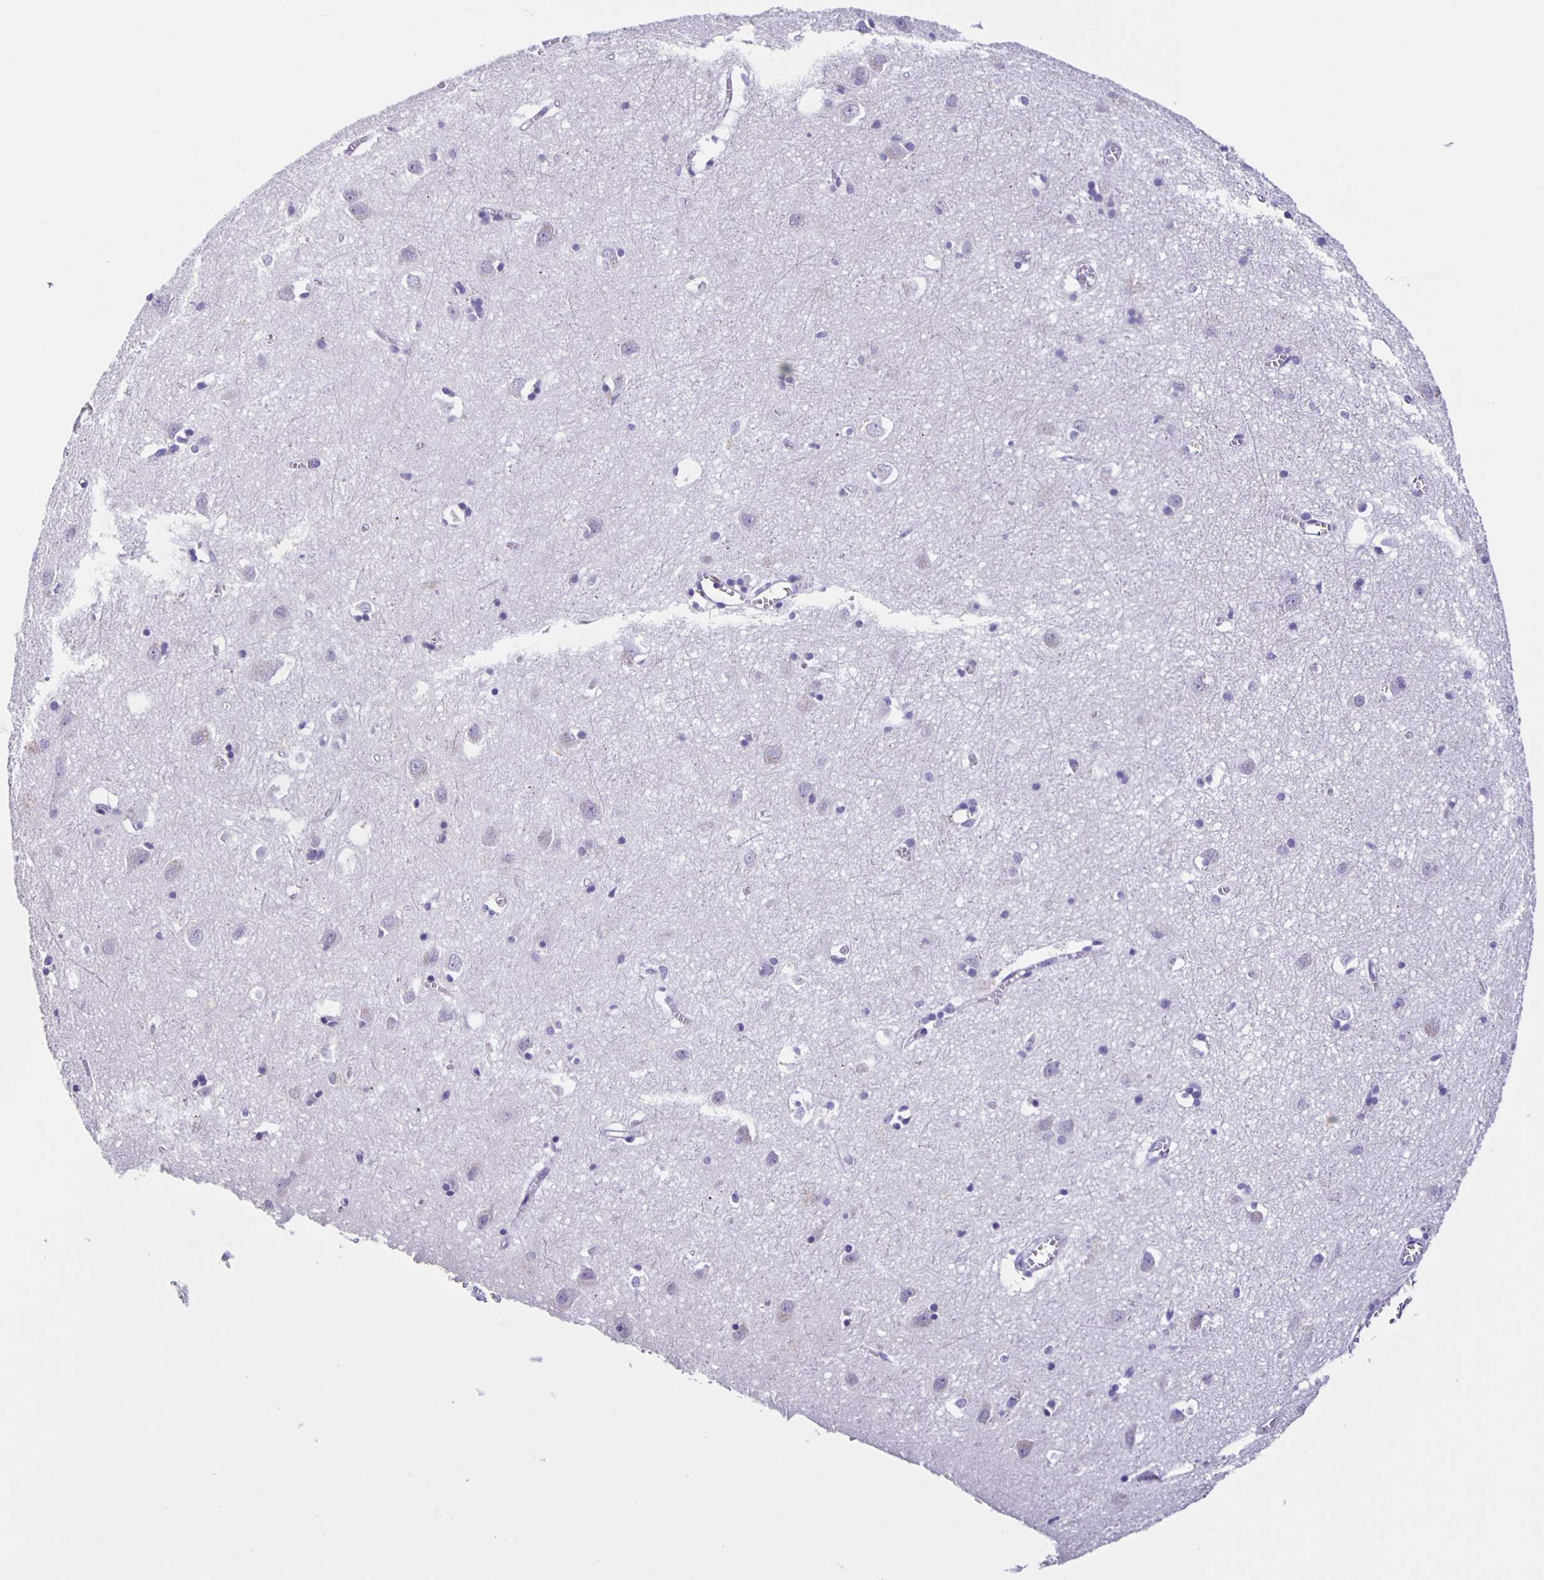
{"staining": {"intensity": "negative", "quantity": "none", "location": "none"}, "tissue": "cerebral cortex", "cell_type": "Endothelial cells", "image_type": "normal", "snomed": [{"axis": "morphology", "description": "Normal tissue, NOS"}, {"axis": "topography", "description": "Cerebral cortex"}], "caption": "This micrograph is of unremarkable cerebral cortex stained with immunohistochemistry (IHC) to label a protein in brown with the nuclei are counter-stained blue. There is no expression in endothelial cells.", "gene": "SLC12A3", "patient": {"sex": "male", "age": 70}}